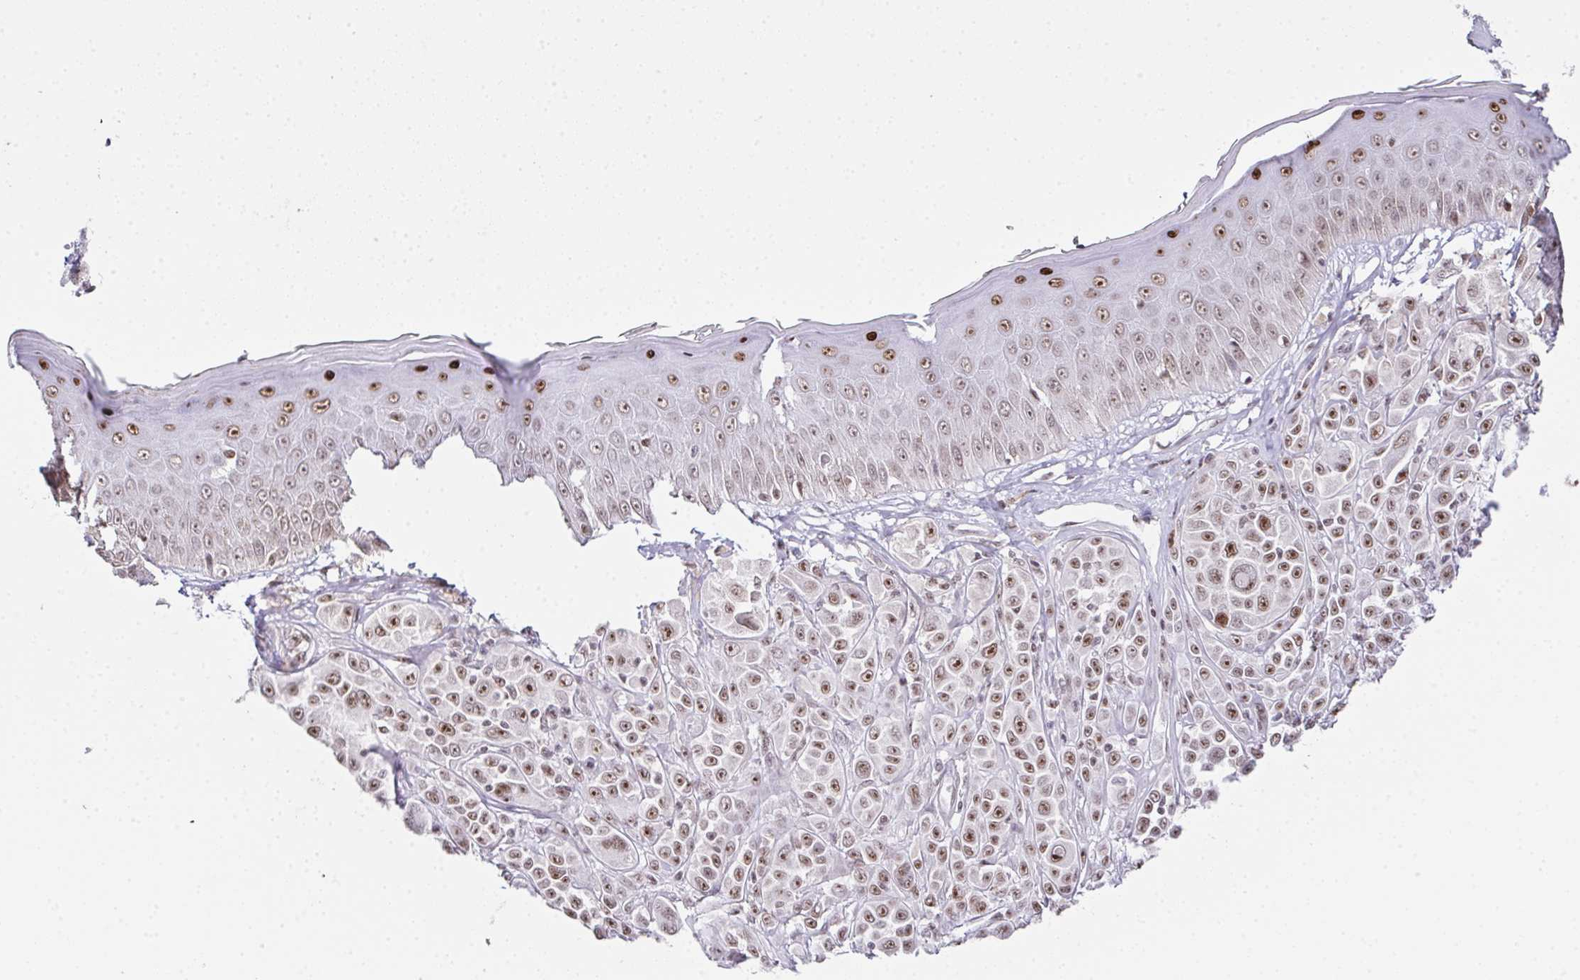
{"staining": {"intensity": "moderate", "quantity": ">75%", "location": "nuclear"}, "tissue": "melanoma", "cell_type": "Tumor cells", "image_type": "cancer", "snomed": [{"axis": "morphology", "description": "Malignant melanoma, NOS"}, {"axis": "topography", "description": "Skin"}], "caption": "IHC (DAB) staining of human melanoma shows moderate nuclear protein staining in approximately >75% of tumor cells.", "gene": "ZNF800", "patient": {"sex": "male", "age": 67}}